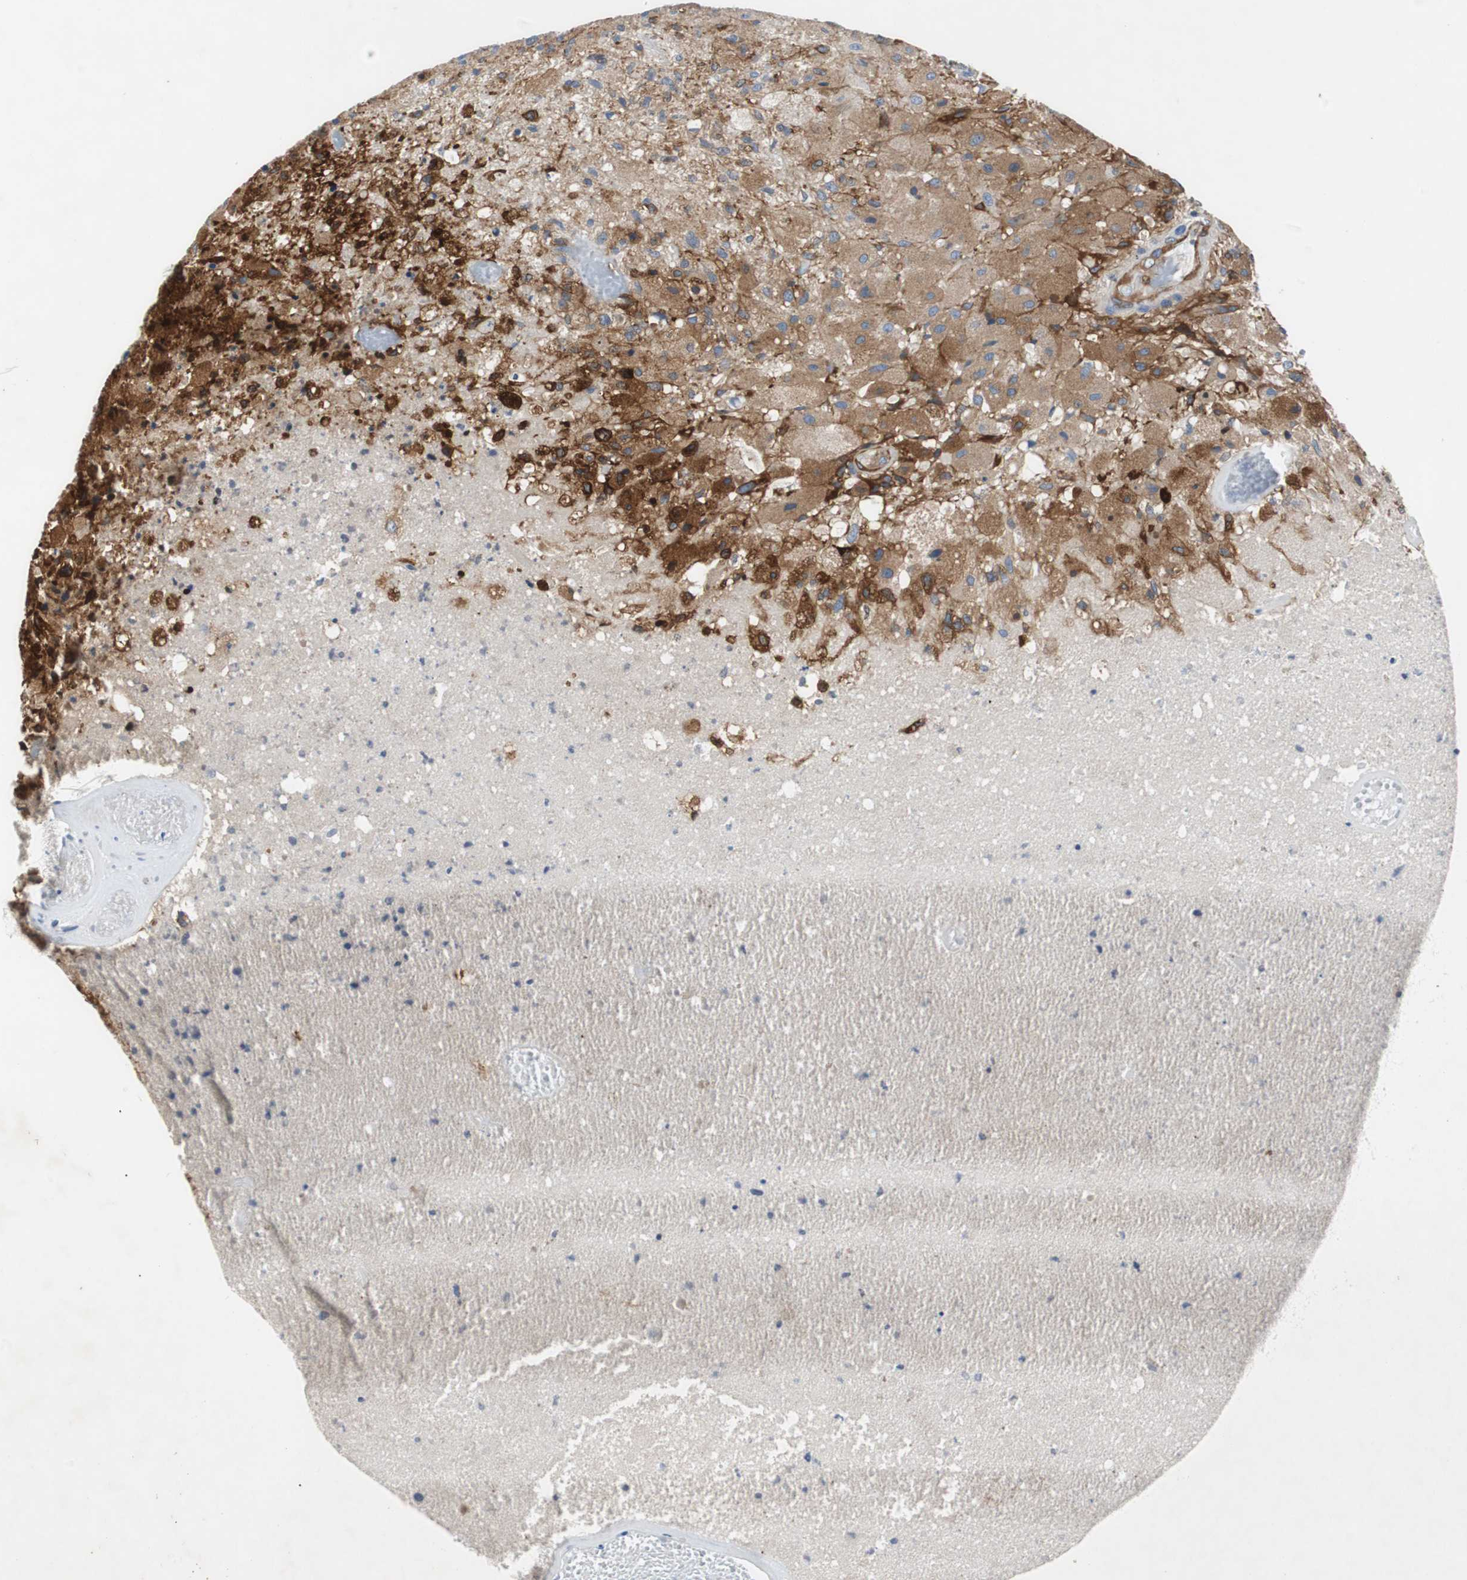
{"staining": {"intensity": "weak", "quantity": "25%-75%", "location": "cytoplasmic/membranous"}, "tissue": "glioma", "cell_type": "Tumor cells", "image_type": "cancer", "snomed": [{"axis": "morphology", "description": "Normal tissue, NOS"}, {"axis": "morphology", "description": "Glioma, malignant, High grade"}, {"axis": "topography", "description": "Cerebral cortex"}], "caption": "Brown immunohistochemical staining in human glioma shows weak cytoplasmic/membranous expression in approximately 25%-75% of tumor cells.", "gene": "GYS1", "patient": {"sex": "male", "age": 77}}